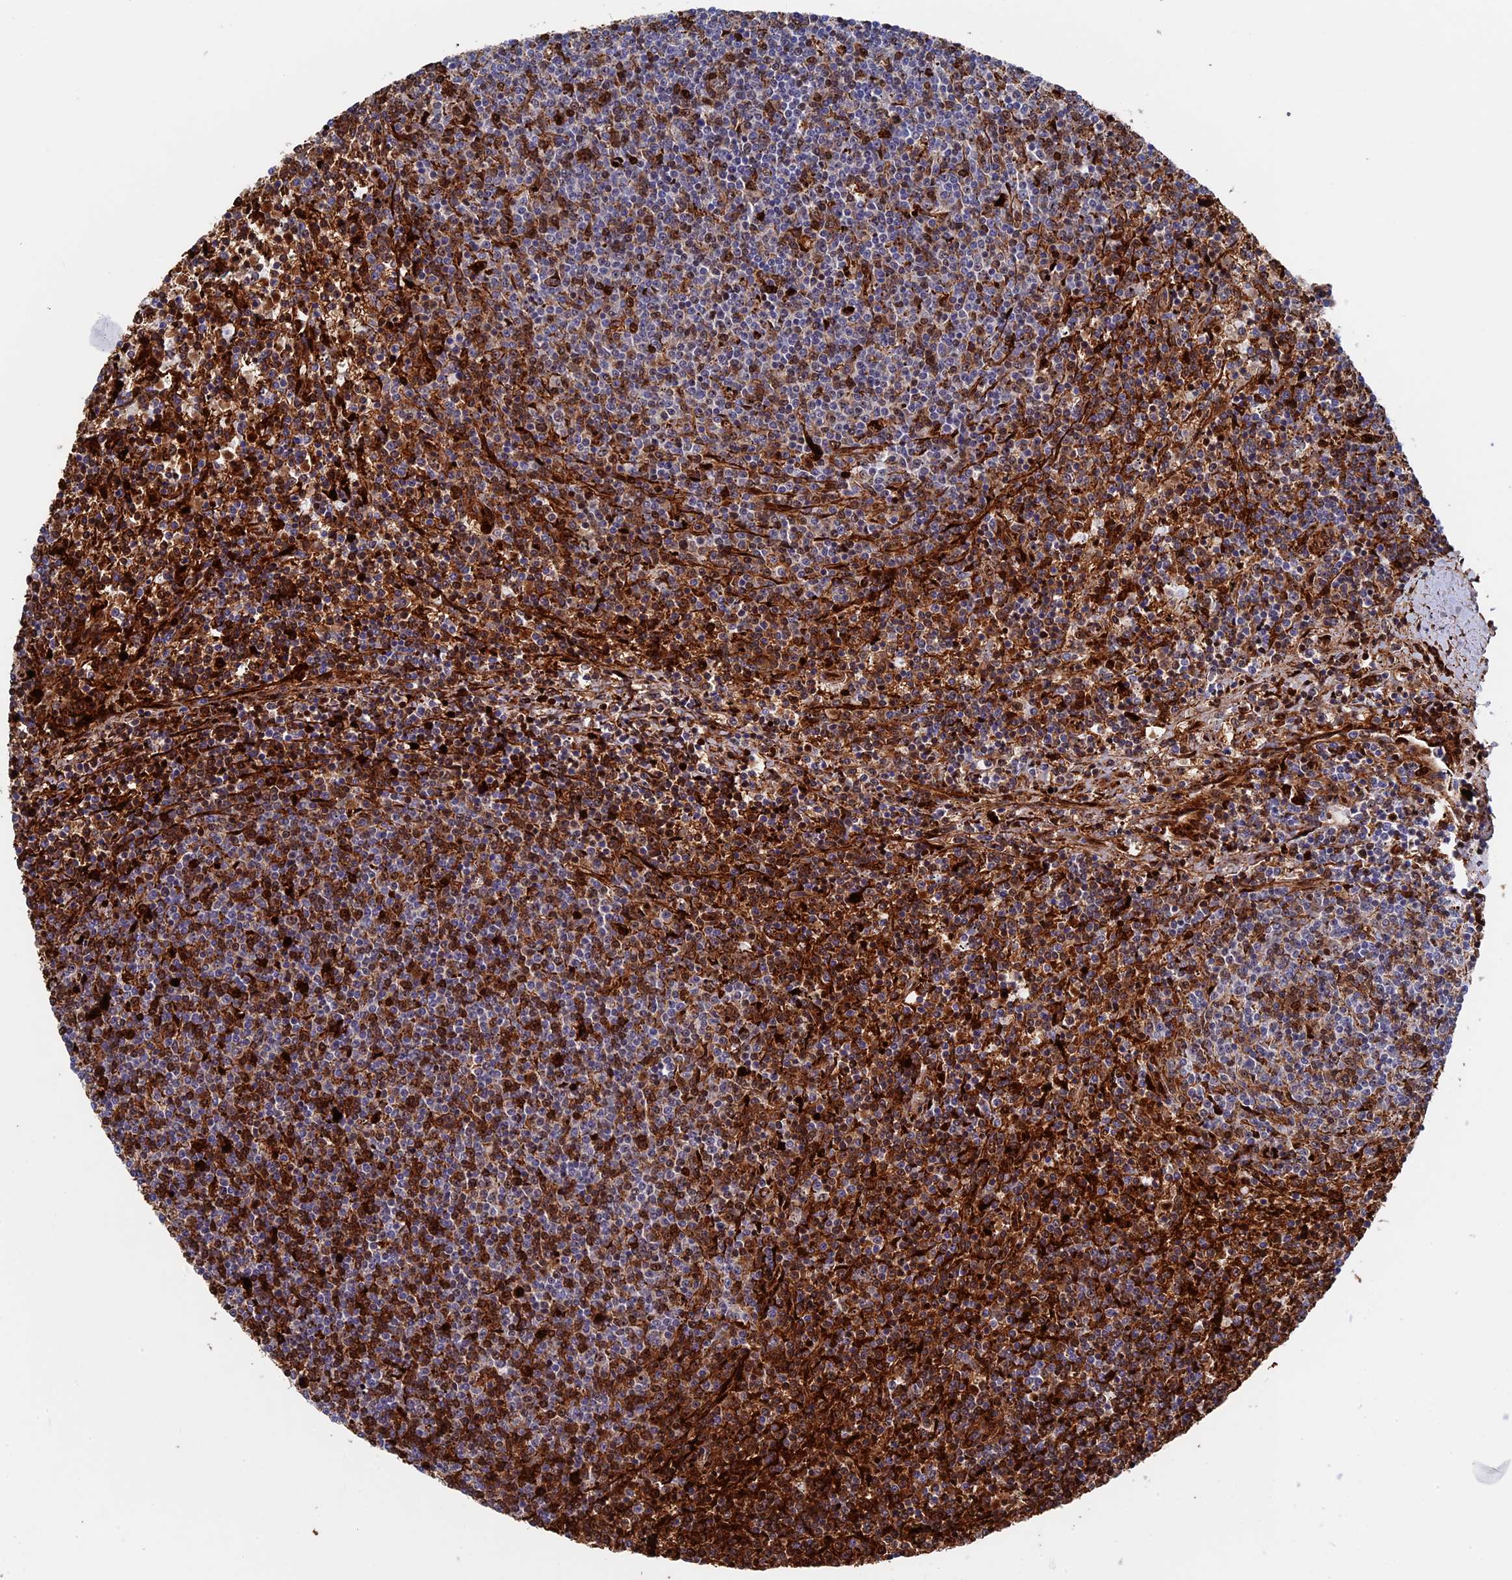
{"staining": {"intensity": "moderate", "quantity": "25%-75%", "location": "cytoplasmic/membranous,nuclear"}, "tissue": "lymphoma", "cell_type": "Tumor cells", "image_type": "cancer", "snomed": [{"axis": "morphology", "description": "Malignant lymphoma, non-Hodgkin's type, Low grade"}, {"axis": "topography", "description": "Spleen"}], "caption": "This is an image of immunohistochemistry staining of malignant lymphoma, non-Hodgkin's type (low-grade), which shows moderate expression in the cytoplasmic/membranous and nuclear of tumor cells.", "gene": "EXOSC9", "patient": {"sex": "female", "age": 50}}